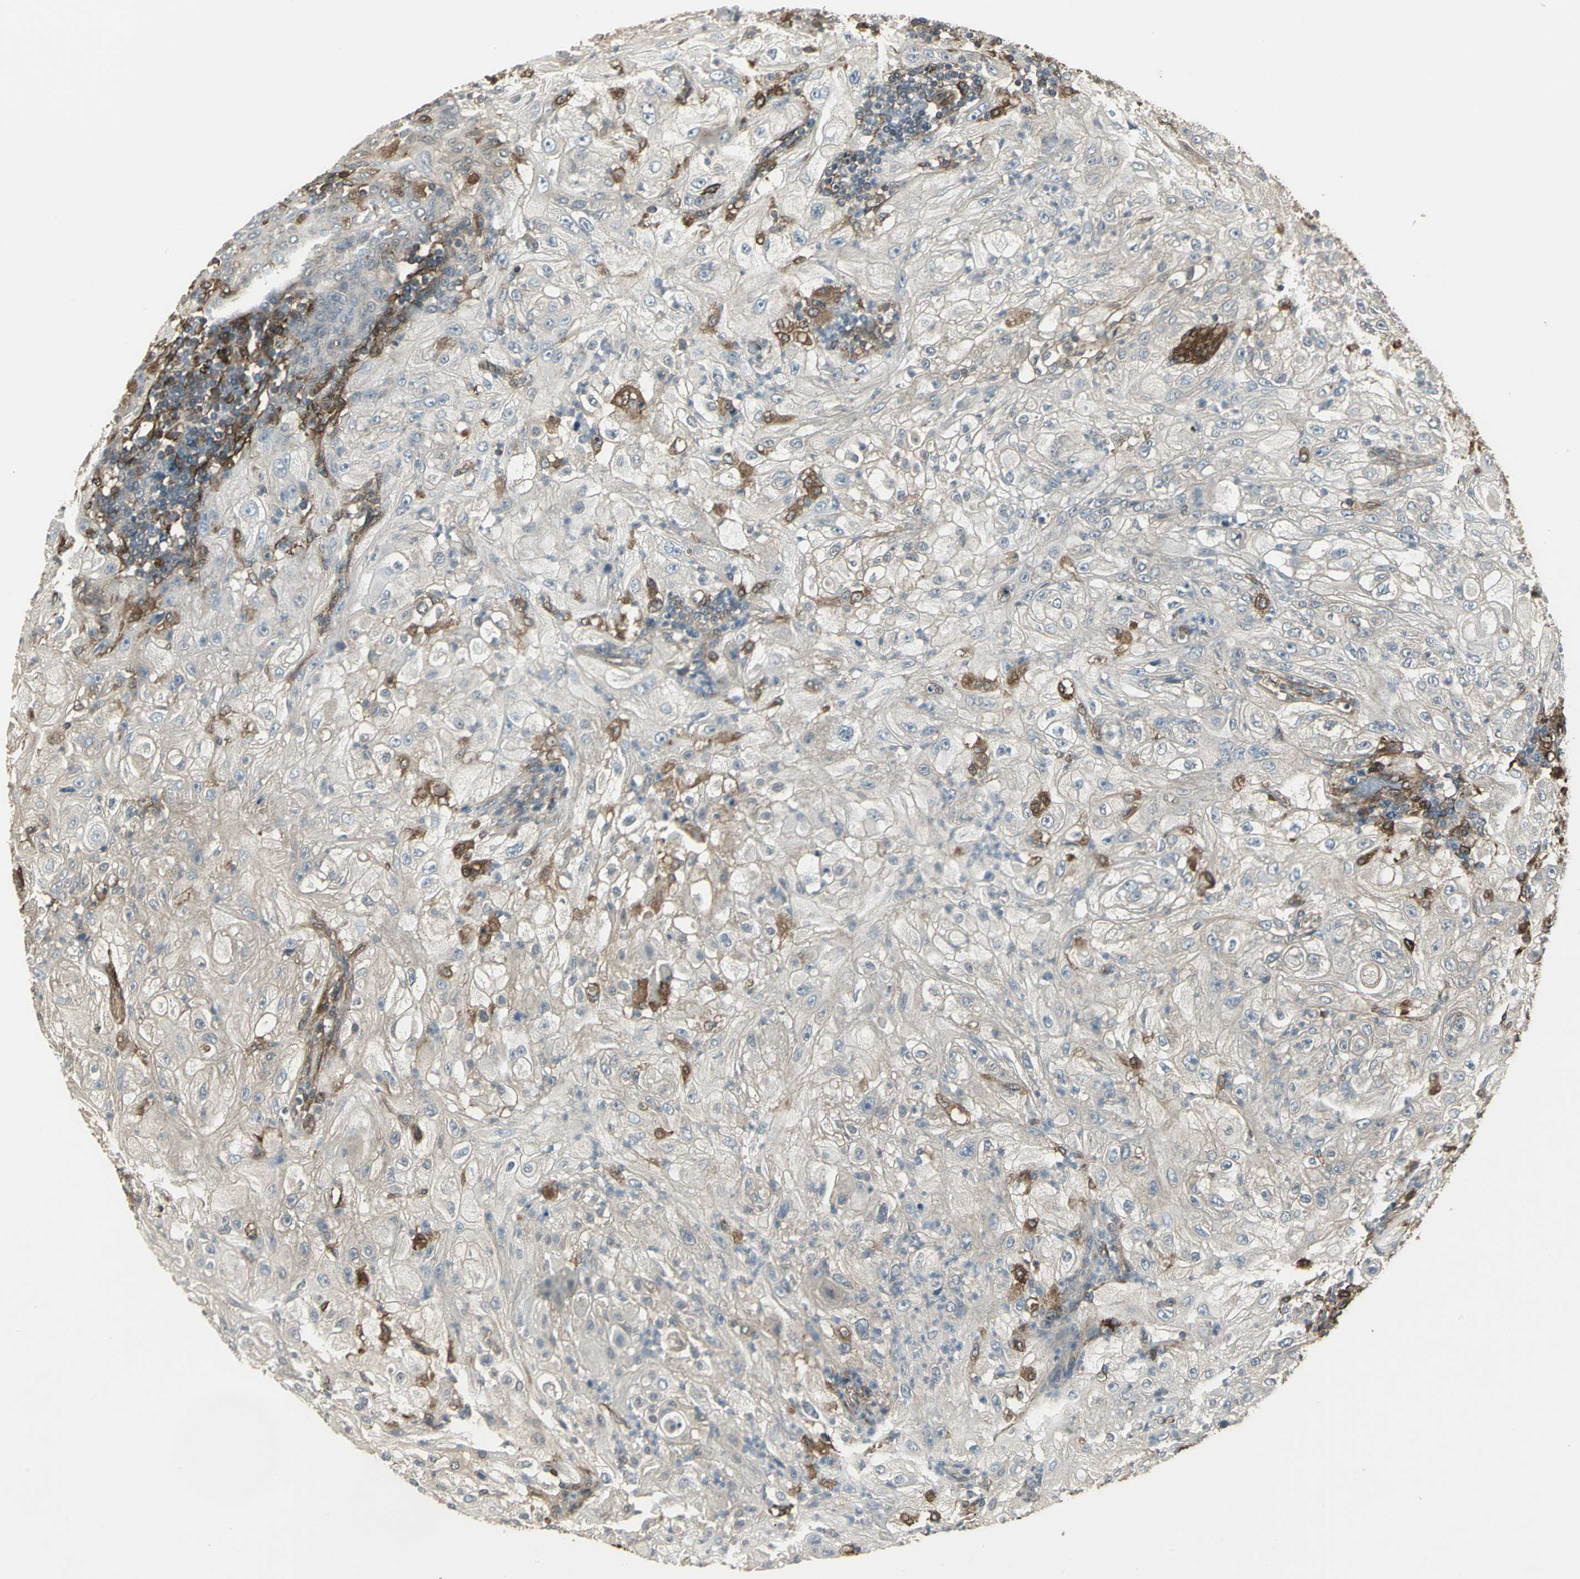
{"staining": {"intensity": "weak", "quantity": "25%-75%", "location": "cytoplasmic/membranous"}, "tissue": "lung cancer", "cell_type": "Tumor cells", "image_type": "cancer", "snomed": [{"axis": "morphology", "description": "Inflammation, NOS"}, {"axis": "morphology", "description": "Squamous cell carcinoma, NOS"}, {"axis": "topography", "description": "Lymph node"}, {"axis": "topography", "description": "Soft tissue"}, {"axis": "topography", "description": "Lung"}], "caption": "The histopathology image demonstrates a brown stain indicating the presence of a protein in the cytoplasmic/membranous of tumor cells in lung squamous cell carcinoma.", "gene": "PRXL2B", "patient": {"sex": "male", "age": 66}}